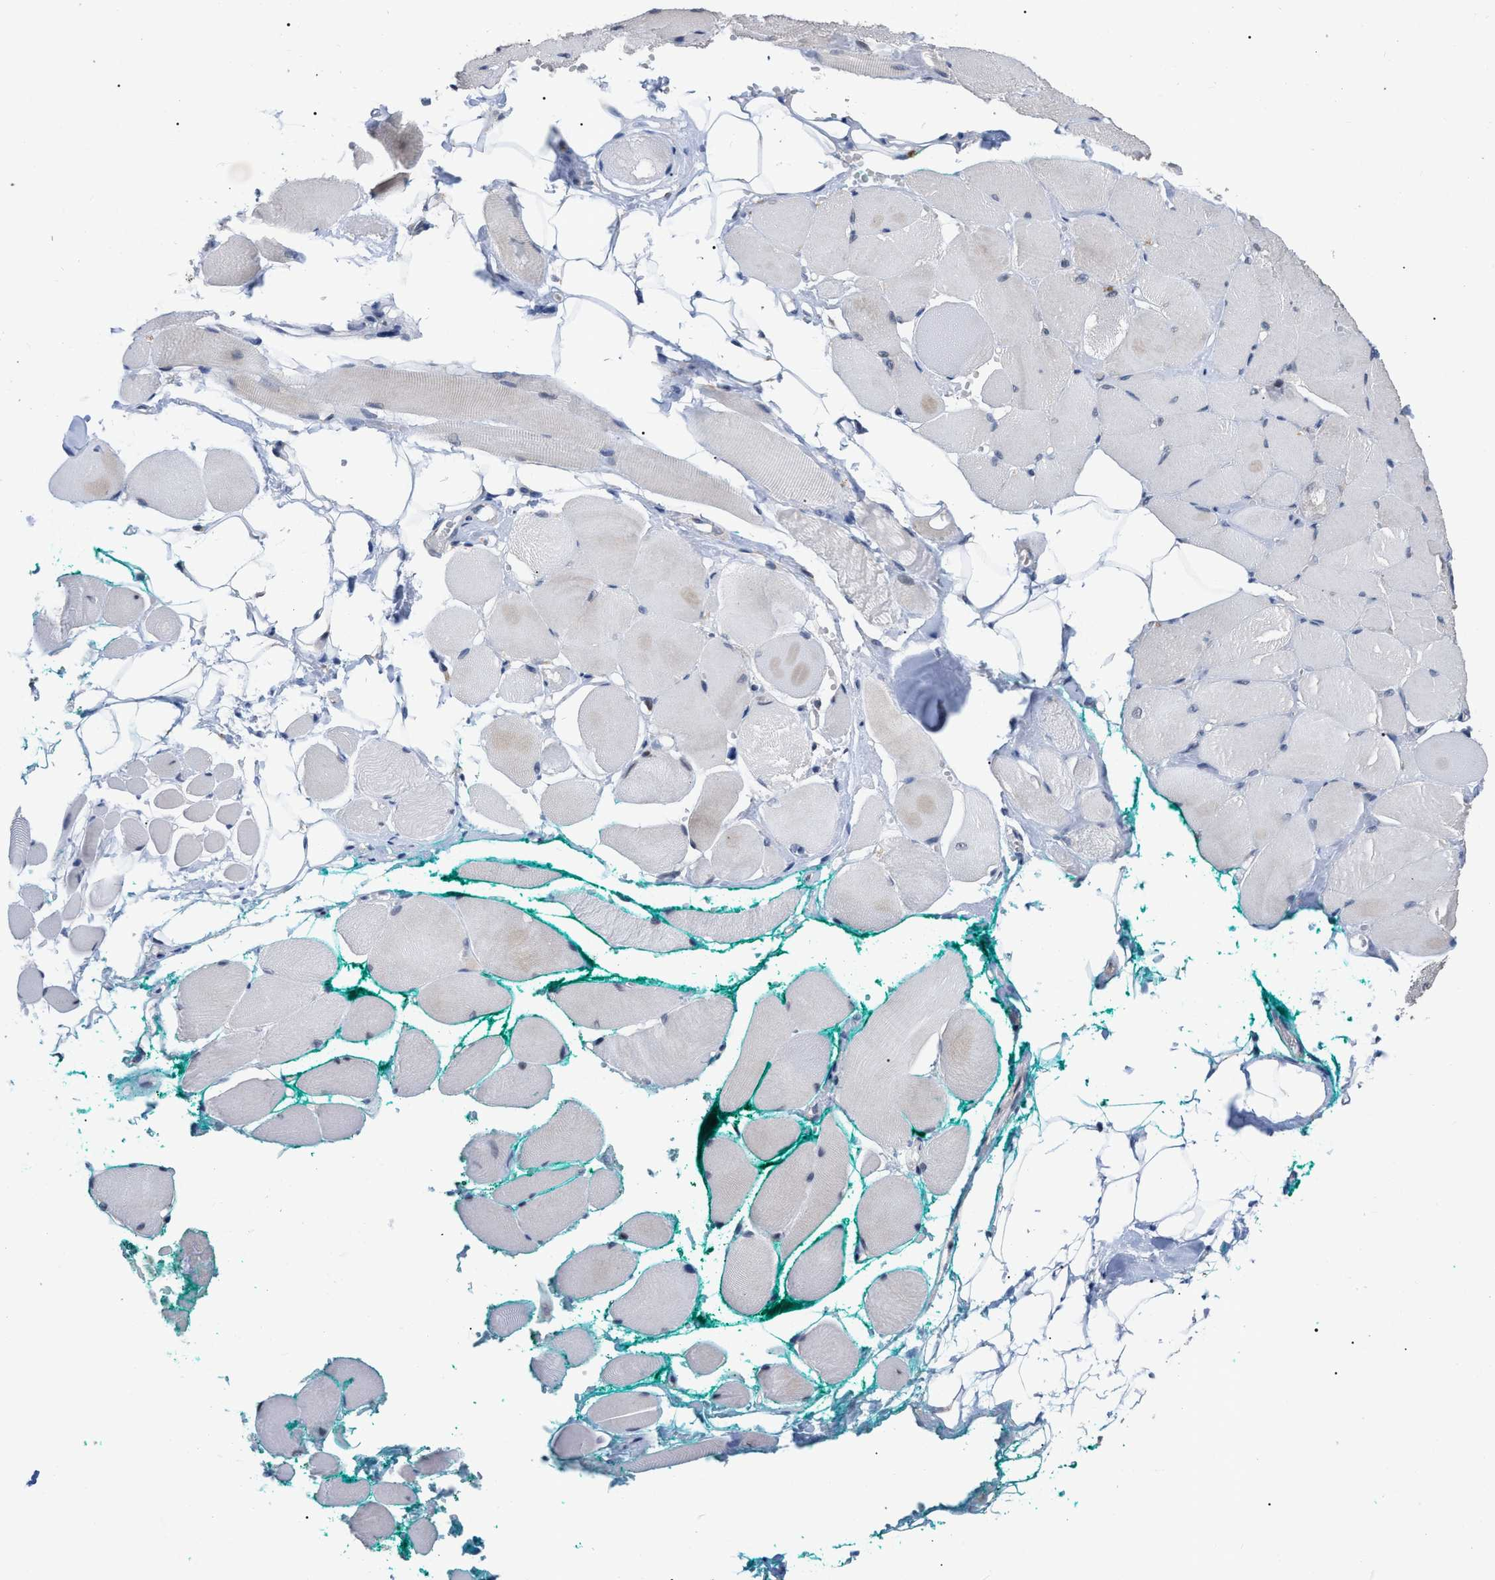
{"staining": {"intensity": "weak", "quantity": "<25%", "location": "cytoplasmic/membranous,nuclear"}, "tissue": "skeletal muscle", "cell_type": "Myocytes", "image_type": "normal", "snomed": [{"axis": "morphology", "description": "Normal tissue, NOS"}, {"axis": "topography", "description": "Skeletal muscle"}, {"axis": "topography", "description": "Peripheral nerve tissue"}], "caption": "Immunohistochemistry photomicrograph of unremarkable skeletal muscle: skeletal muscle stained with DAB displays no significant protein staining in myocytes.", "gene": "UPF1", "patient": {"sex": "female", "age": 84}}